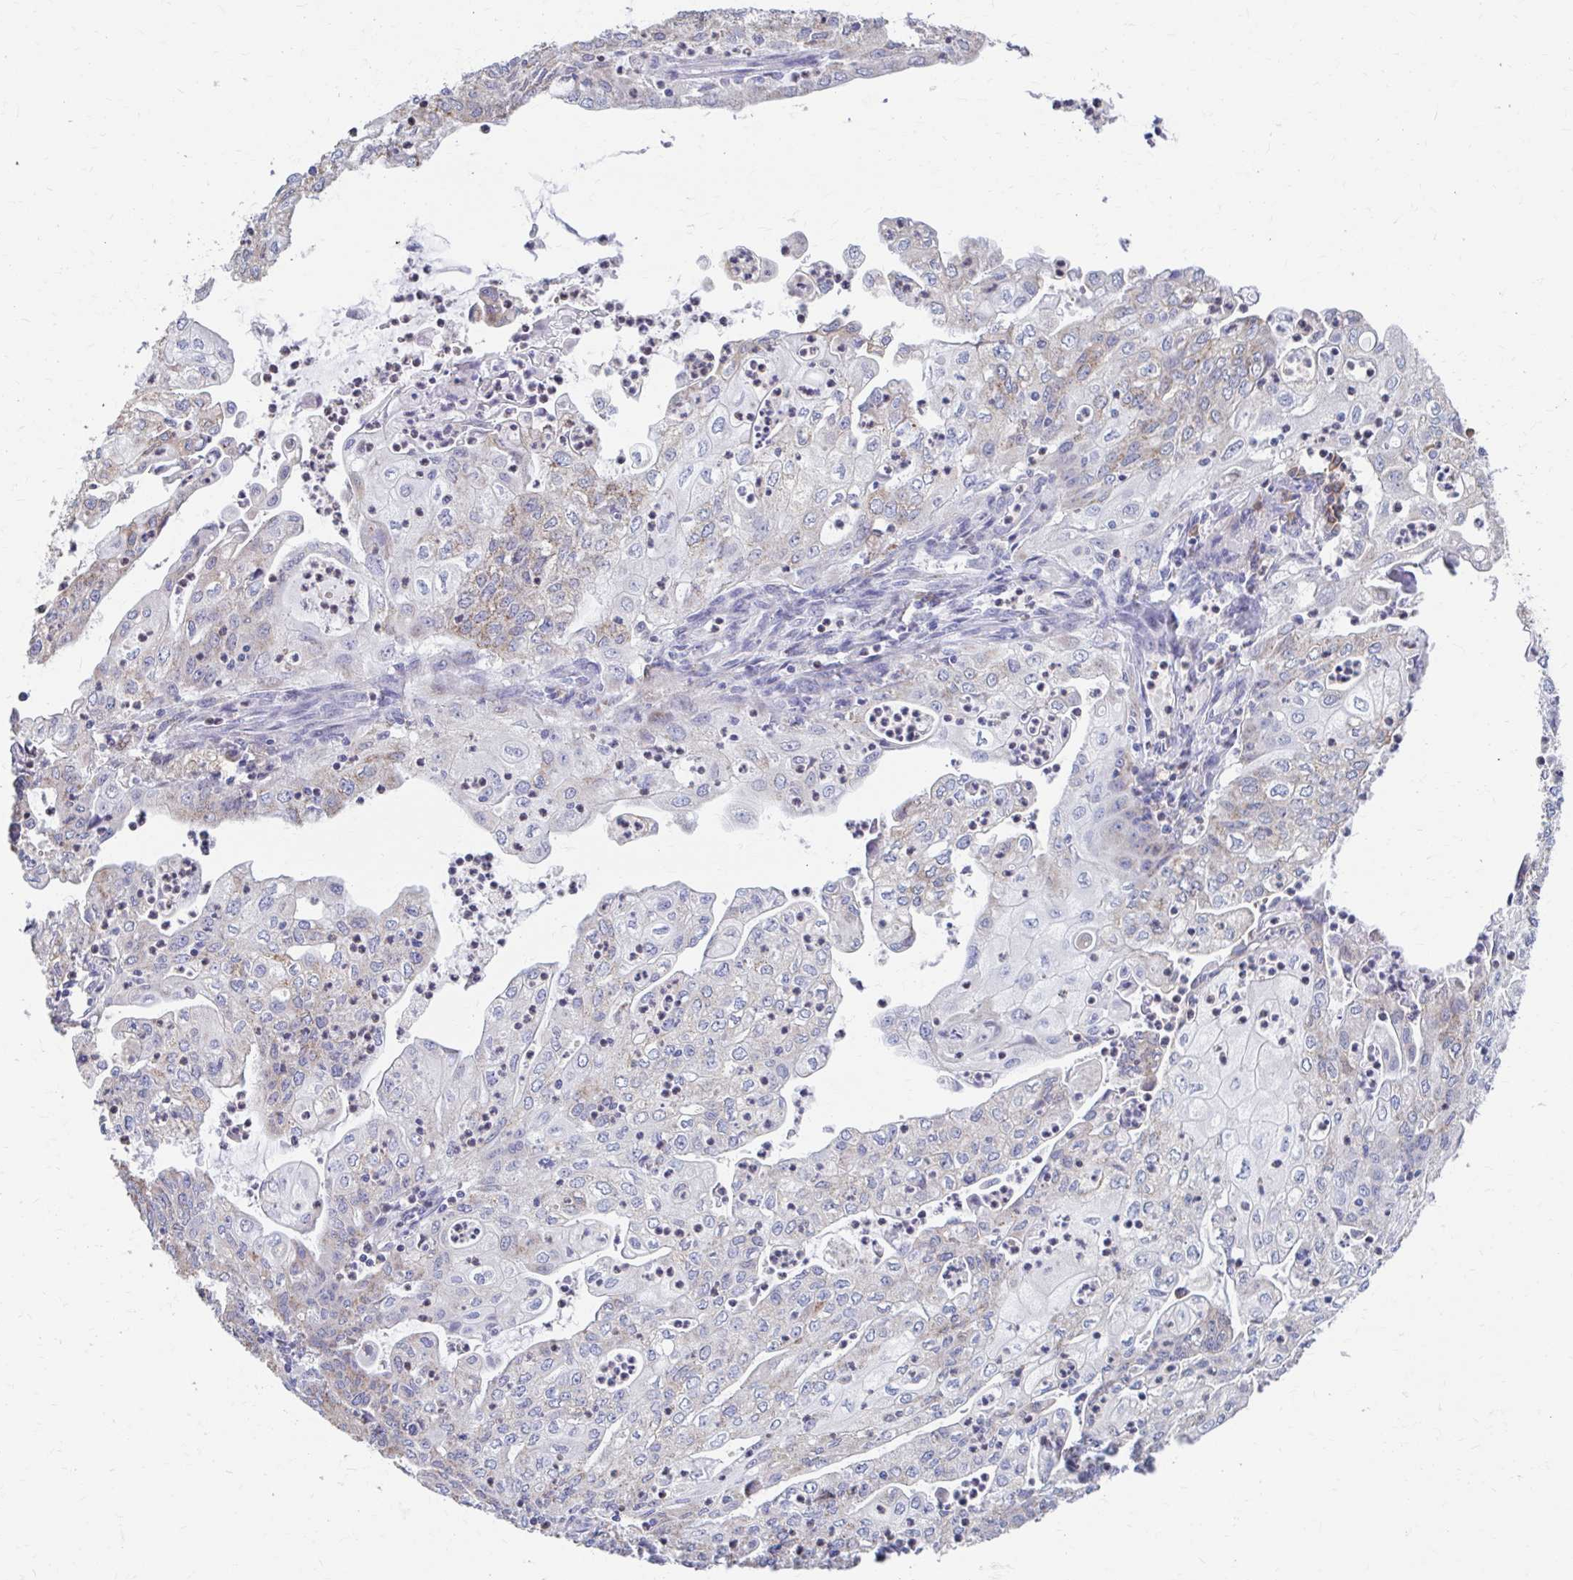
{"staining": {"intensity": "weak", "quantity": "25%-75%", "location": "cytoplasmic/membranous"}, "tissue": "endometrial cancer", "cell_type": "Tumor cells", "image_type": "cancer", "snomed": [{"axis": "morphology", "description": "Adenocarcinoma, NOS"}, {"axis": "topography", "description": "Endometrium"}], "caption": "Immunohistochemical staining of adenocarcinoma (endometrial) exhibits low levels of weak cytoplasmic/membranous positivity in about 25%-75% of tumor cells. The staining was performed using DAB to visualize the protein expression in brown, while the nuclei were stained in blue with hematoxylin (Magnification: 20x).", "gene": "FKBP2", "patient": {"sex": "female", "age": 61}}